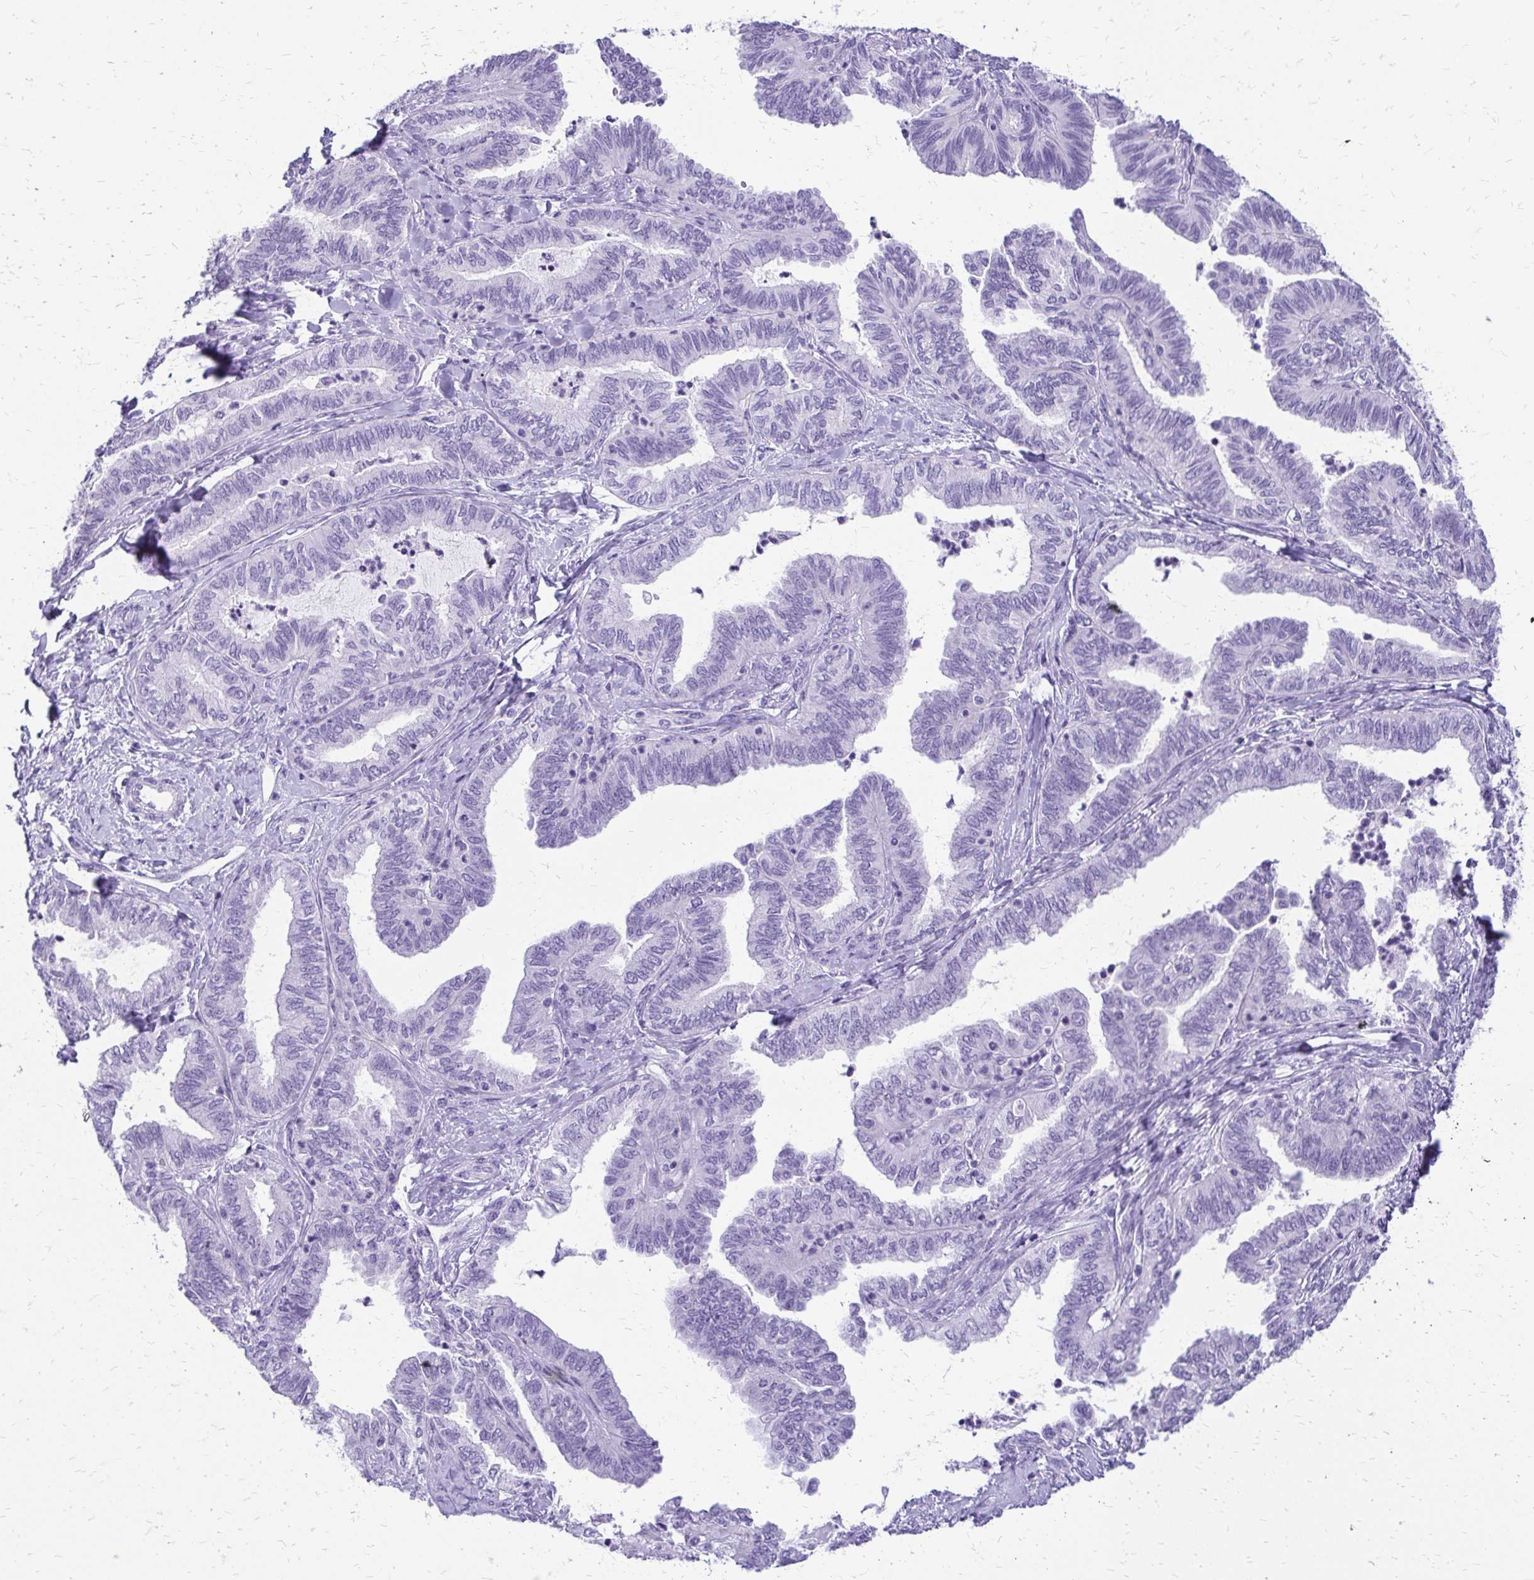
{"staining": {"intensity": "negative", "quantity": "none", "location": "none"}, "tissue": "ovarian cancer", "cell_type": "Tumor cells", "image_type": "cancer", "snomed": [{"axis": "morphology", "description": "Carcinoma, endometroid"}, {"axis": "topography", "description": "Ovary"}], "caption": "Ovarian cancer (endometroid carcinoma) stained for a protein using IHC reveals no positivity tumor cells.", "gene": "SLC32A1", "patient": {"sex": "female", "age": 70}}